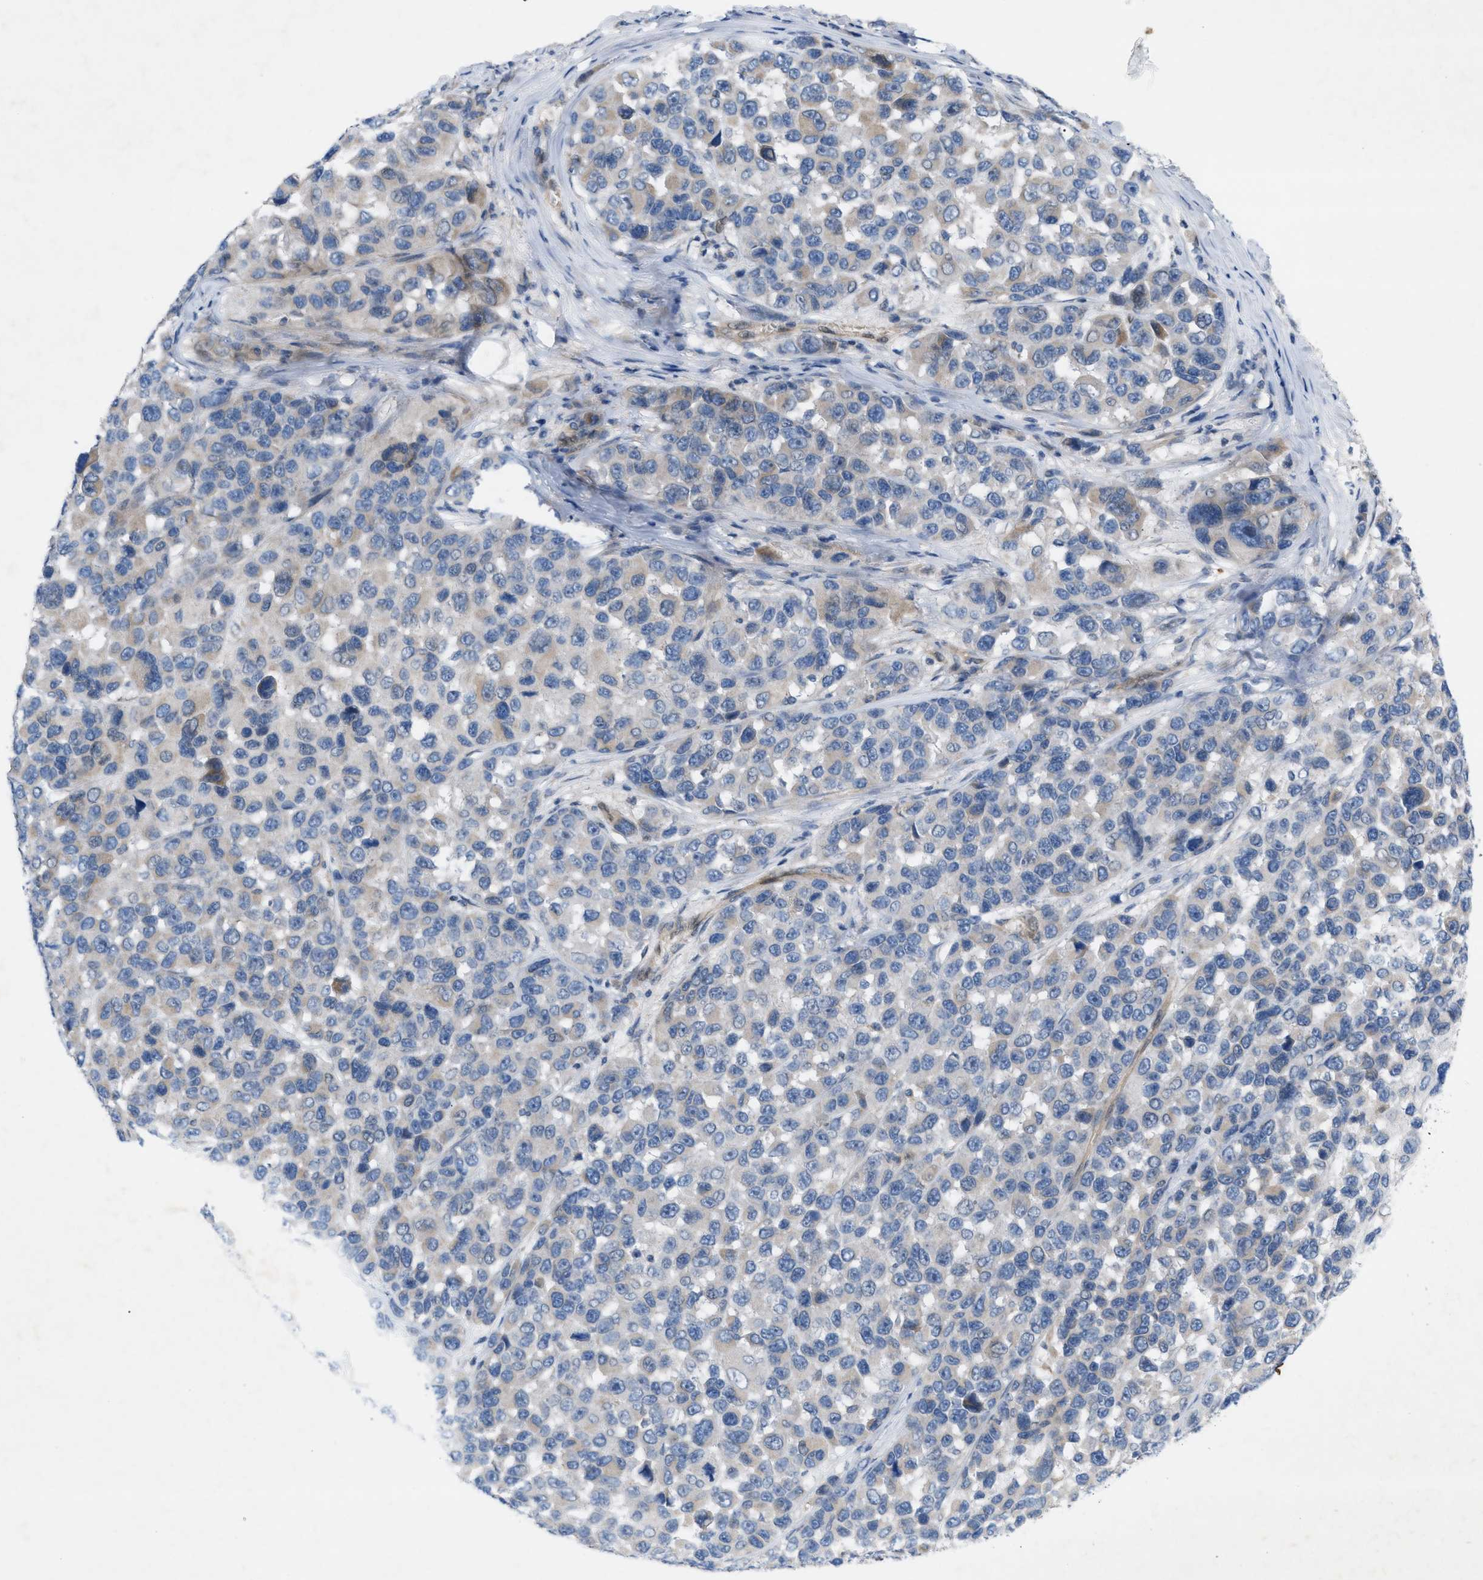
{"staining": {"intensity": "weak", "quantity": "<25%", "location": "cytoplasmic/membranous"}, "tissue": "melanoma", "cell_type": "Tumor cells", "image_type": "cancer", "snomed": [{"axis": "morphology", "description": "Malignant melanoma, NOS"}, {"axis": "topography", "description": "Skin"}], "caption": "An image of melanoma stained for a protein reveals no brown staining in tumor cells.", "gene": "NDEL1", "patient": {"sex": "male", "age": 53}}